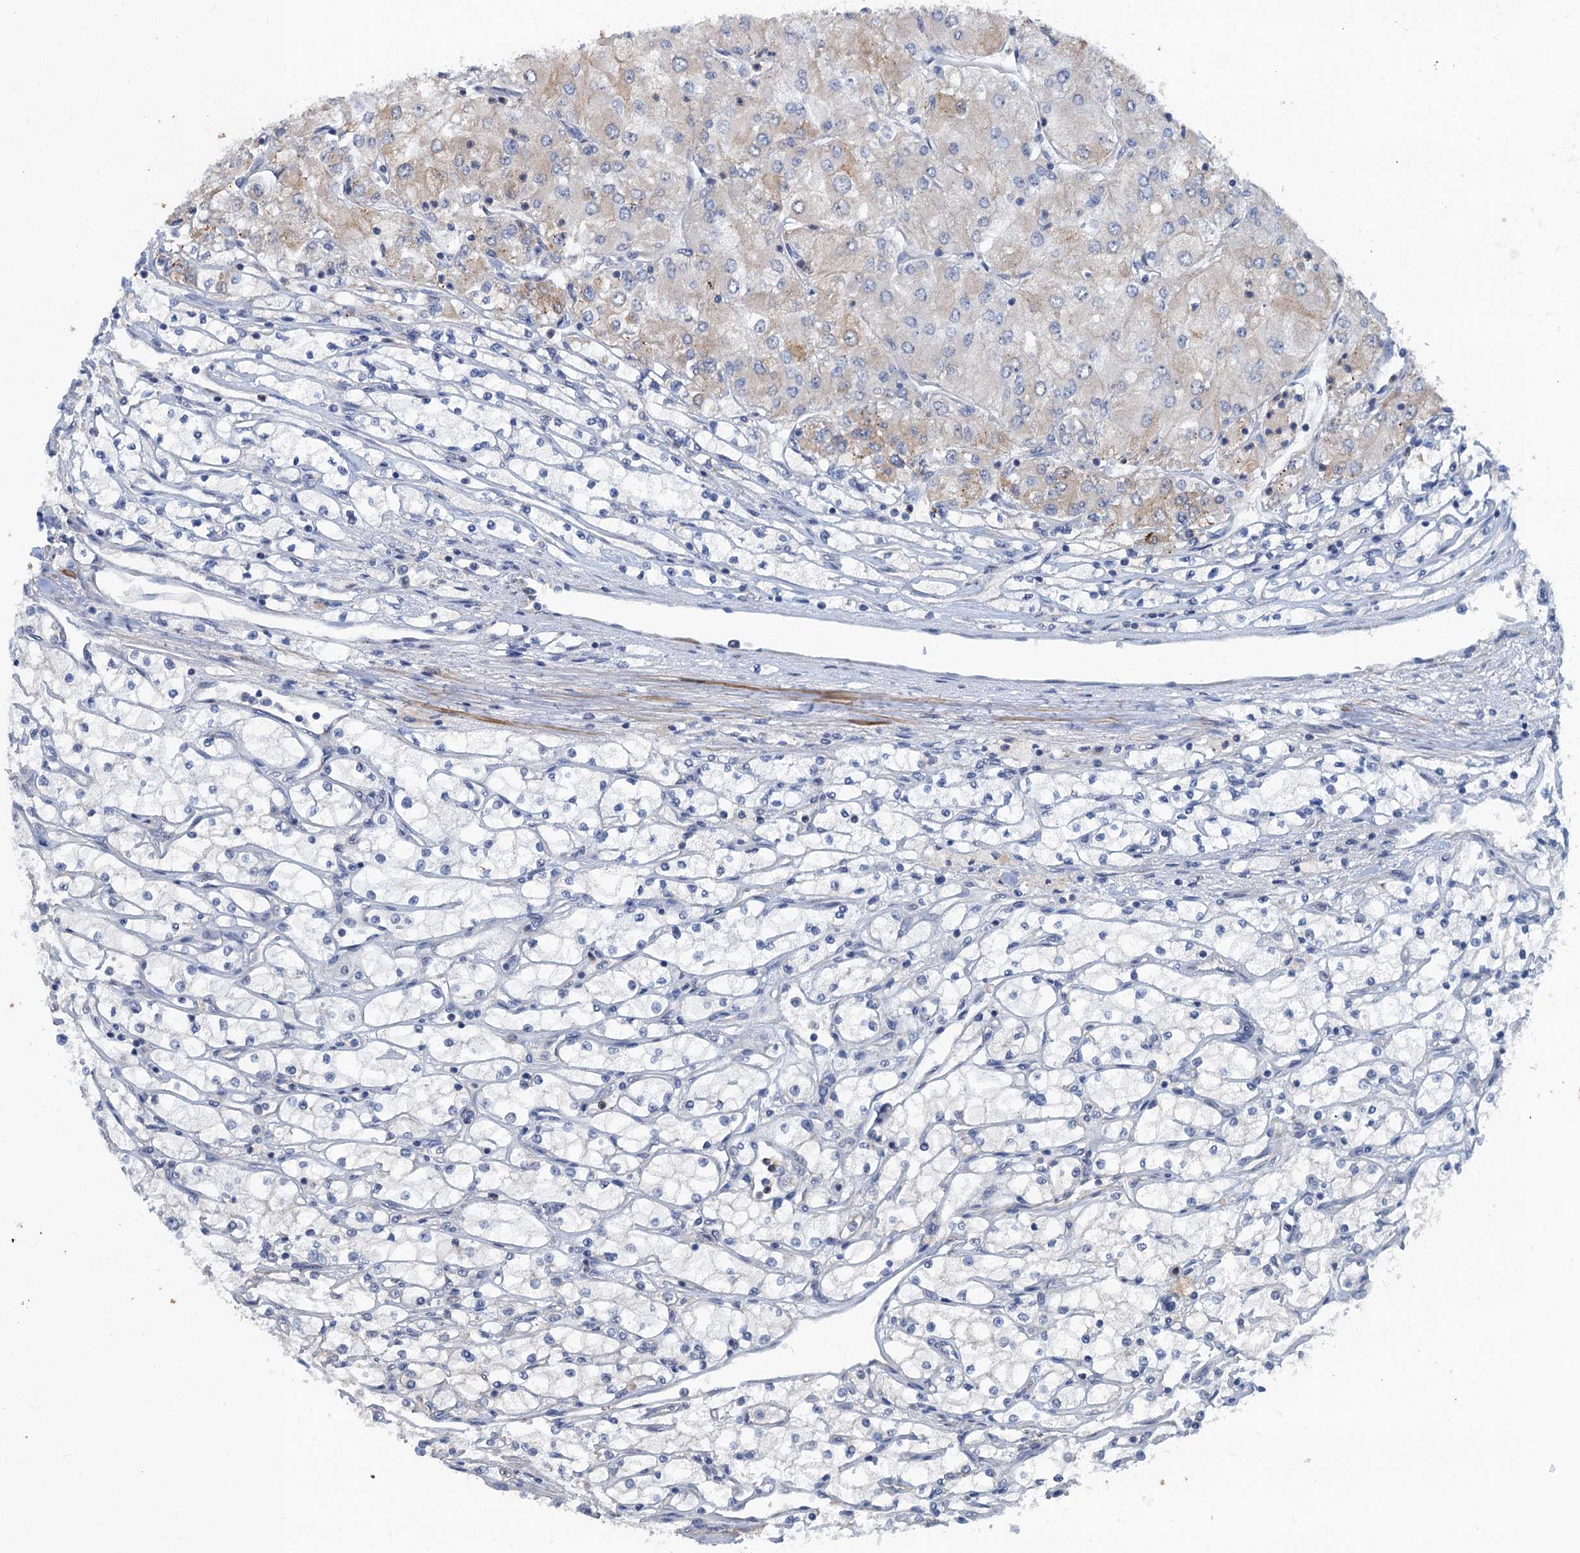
{"staining": {"intensity": "weak", "quantity": "<25%", "location": "cytoplasmic/membranous"}, "tissue": "renal cancer", "cell_type": "Tumor cells", "image_type": "cancer", "snomed": [{"axis": "morphology", "description": "Adenocarcinoma, NOS"}, {"axis": "topography", "description": "Kidney"}], "caption": "Immunohistochemical staining of human renal cancer reveals no significant positivity in tumor cells. (Stains: DAB (3,3'-diaminobenzidine) IHC with hematoxylin counter stain, Microscopy: brightfield microscopy at high magnification).", "gene": "MYO16", "patient": {"sex": "male", "age": 80}}